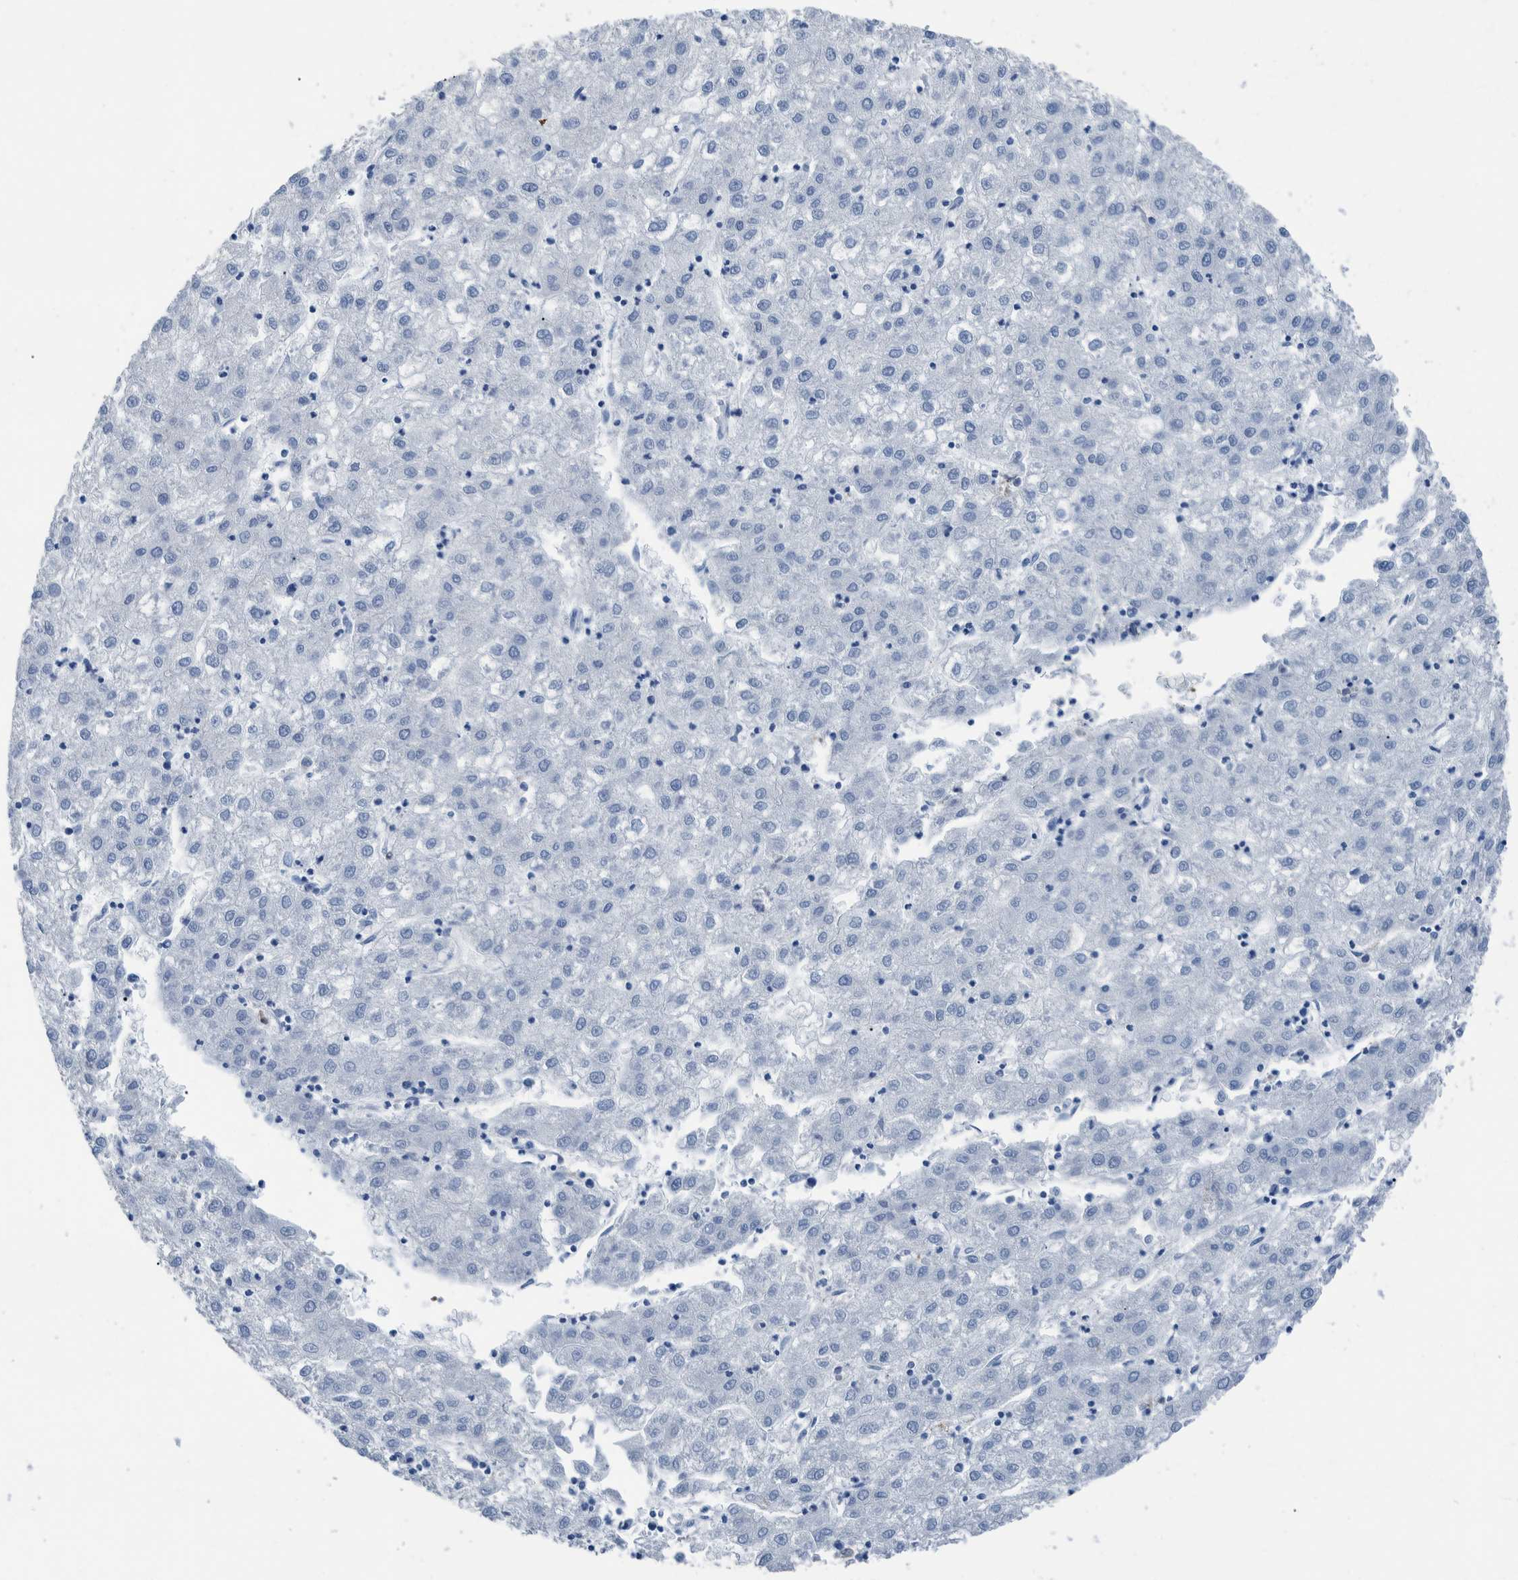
{"staining": {"intensity": "negative", "quantity": "none", "location": "none"}, "tissue": "liver cancer", "cell_type": "Tumor cells", "image_type": "cancer", "snomed": [{"axis": "morphology", "description": "Carcinoma, Hepatocellular, NOS"}, {"axis": "topography", "description": "Liver"}], "caption": "A micrograph of liver cancer stained for a protein displays no brown staining in tumor cells. (DAB immunohistochemistry (IHC), high magnification).", "gene": "IDO1", "patient": {"sex": "male", "age": 72}}